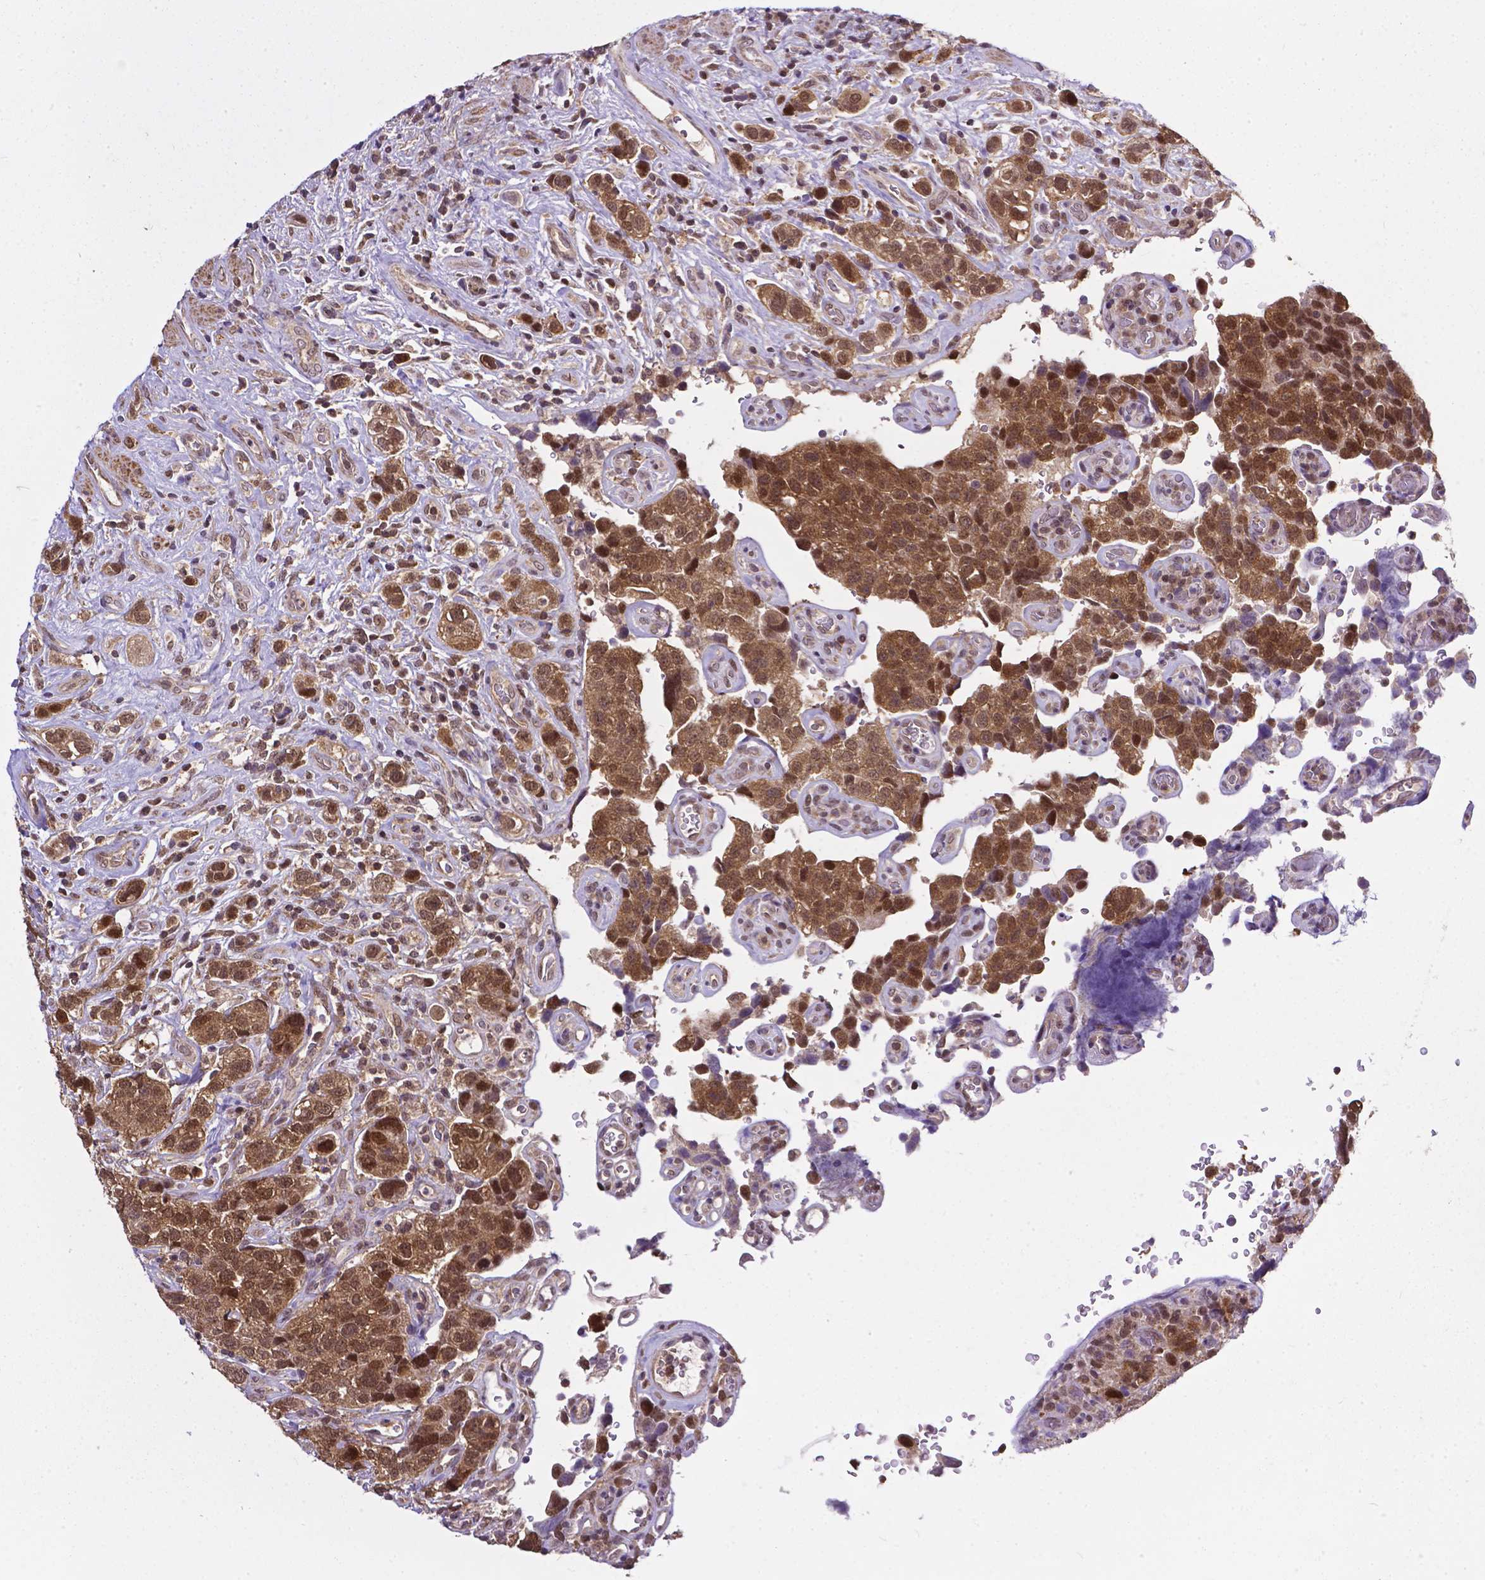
{"staining": {"intensity": "strong", "quantity": ">75%", "location": "cytoplasmic/membranous,nuclear"}, "tissue": "urothelial cancer", "cell_type": "Tumor cells", "image_type": "cancer", "snomed": [{"axis": "morphology", "description": "Urothelial carcinoma, High grade"}, {"axis": "topography", "description": "Urinary bladder"}], "caption": "IHC (DAB (3,3'-diaminobenzidine)) staining of human urothelial cancer demonstrates strong cytoplasmic/membranous and nuclear protein expression in approximately >75% of tumor cells.", "gene": "OTUB1", "patient": {"sex": "female", "age": 58}}